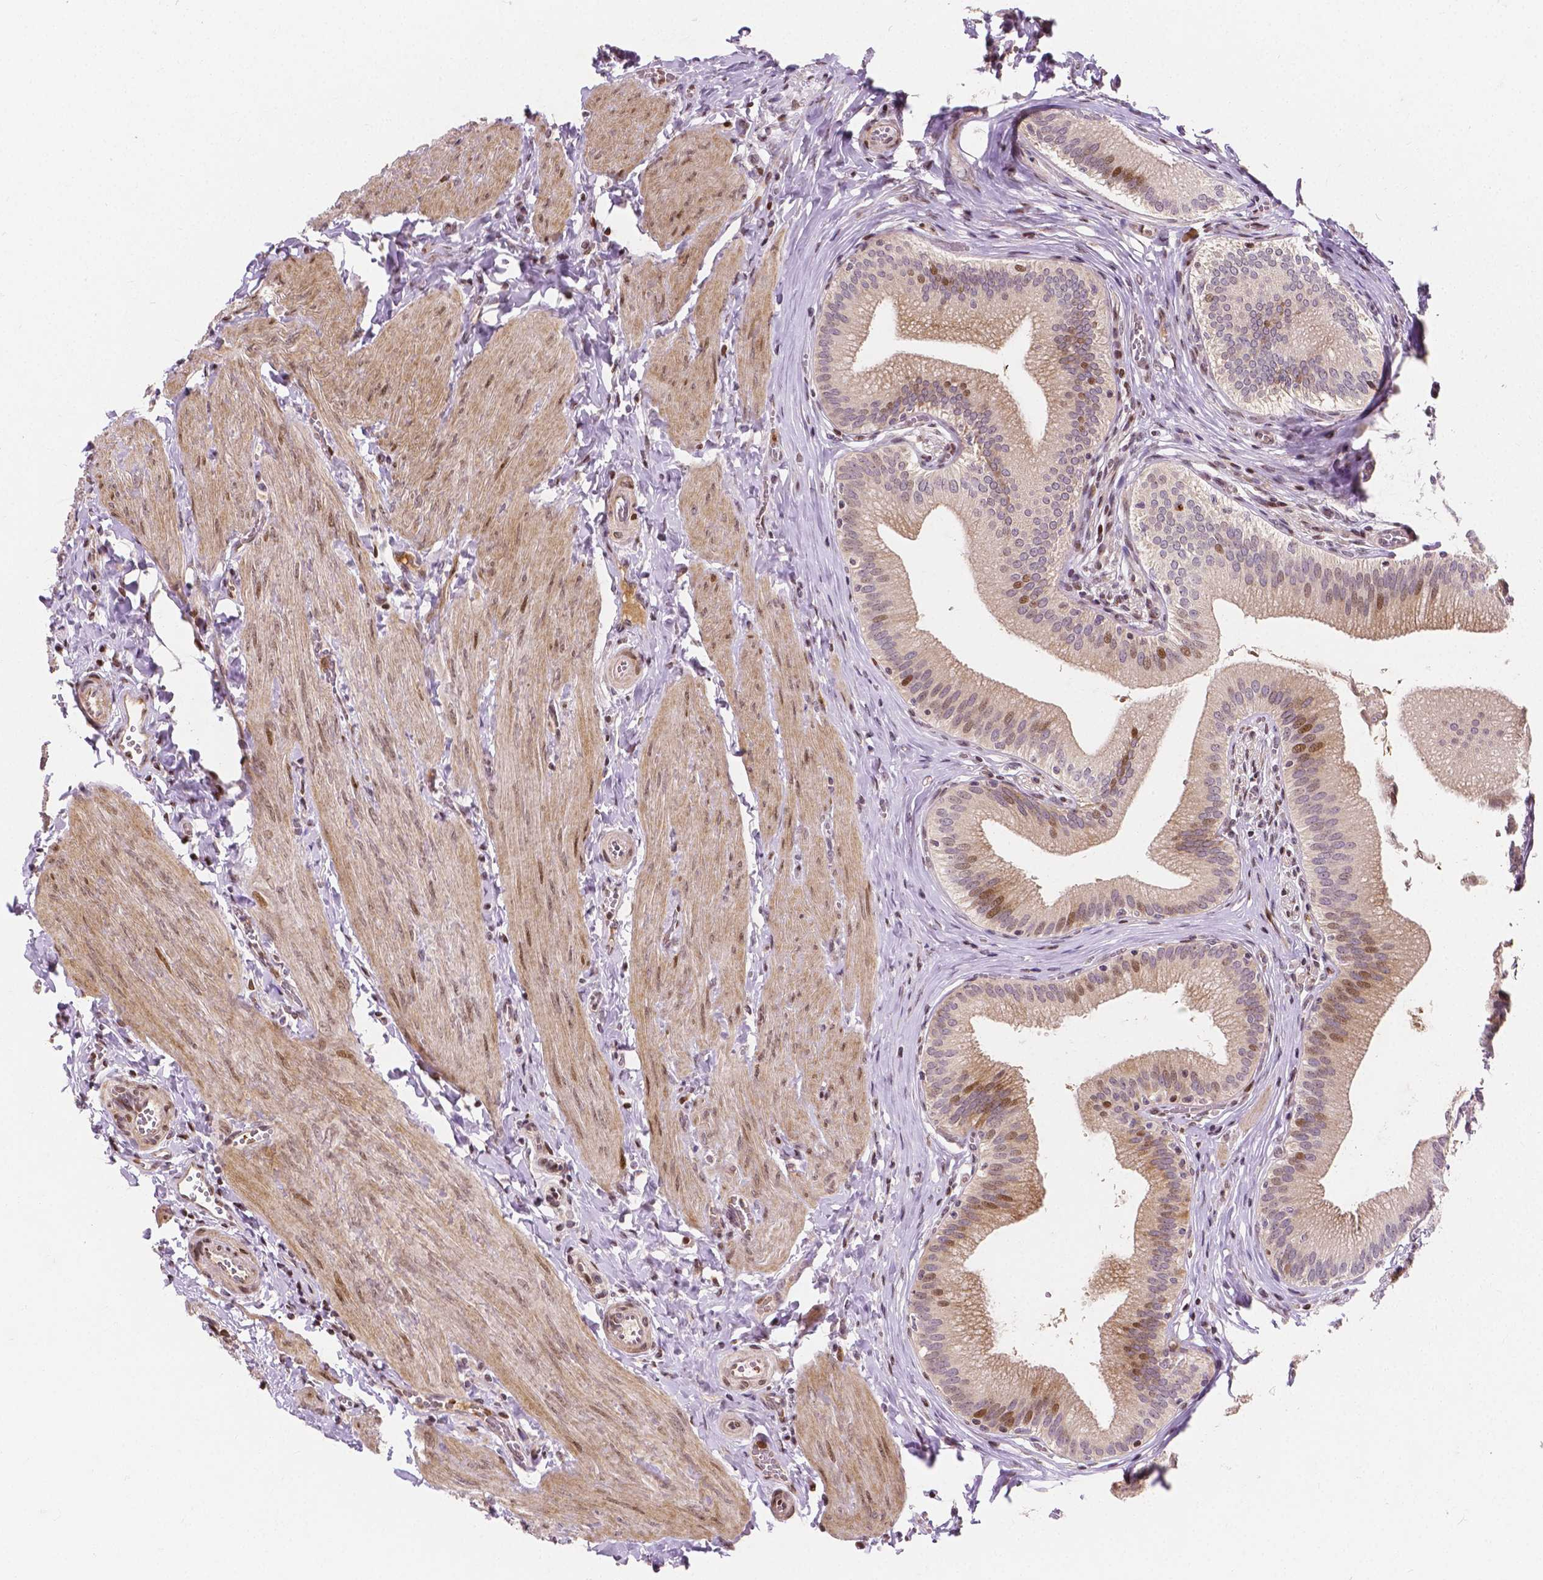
{"staining": {"intensity": "moderate", "quantity": "<25%", "location": "nuclear"}, "tissue": "gallbladder", "cell_type": "Glandular cells", "image_type": "normal", "snomed": [{"axis": "morphology", "description": "Normal tissue, NOS"}, {"axis": "topography", "description": "Gallbladder"}], "caption": "Immunohistochemistry (IHC) image of benign gallbladder: gallbladder stained using IHC demonstrates low levels of moderate protein expression localized specifically in the nuclear of glandular cells, appearing as a nuclear brown color.", "gene": "PTPN18", "patient": {"sex": "male", "age": 17}}